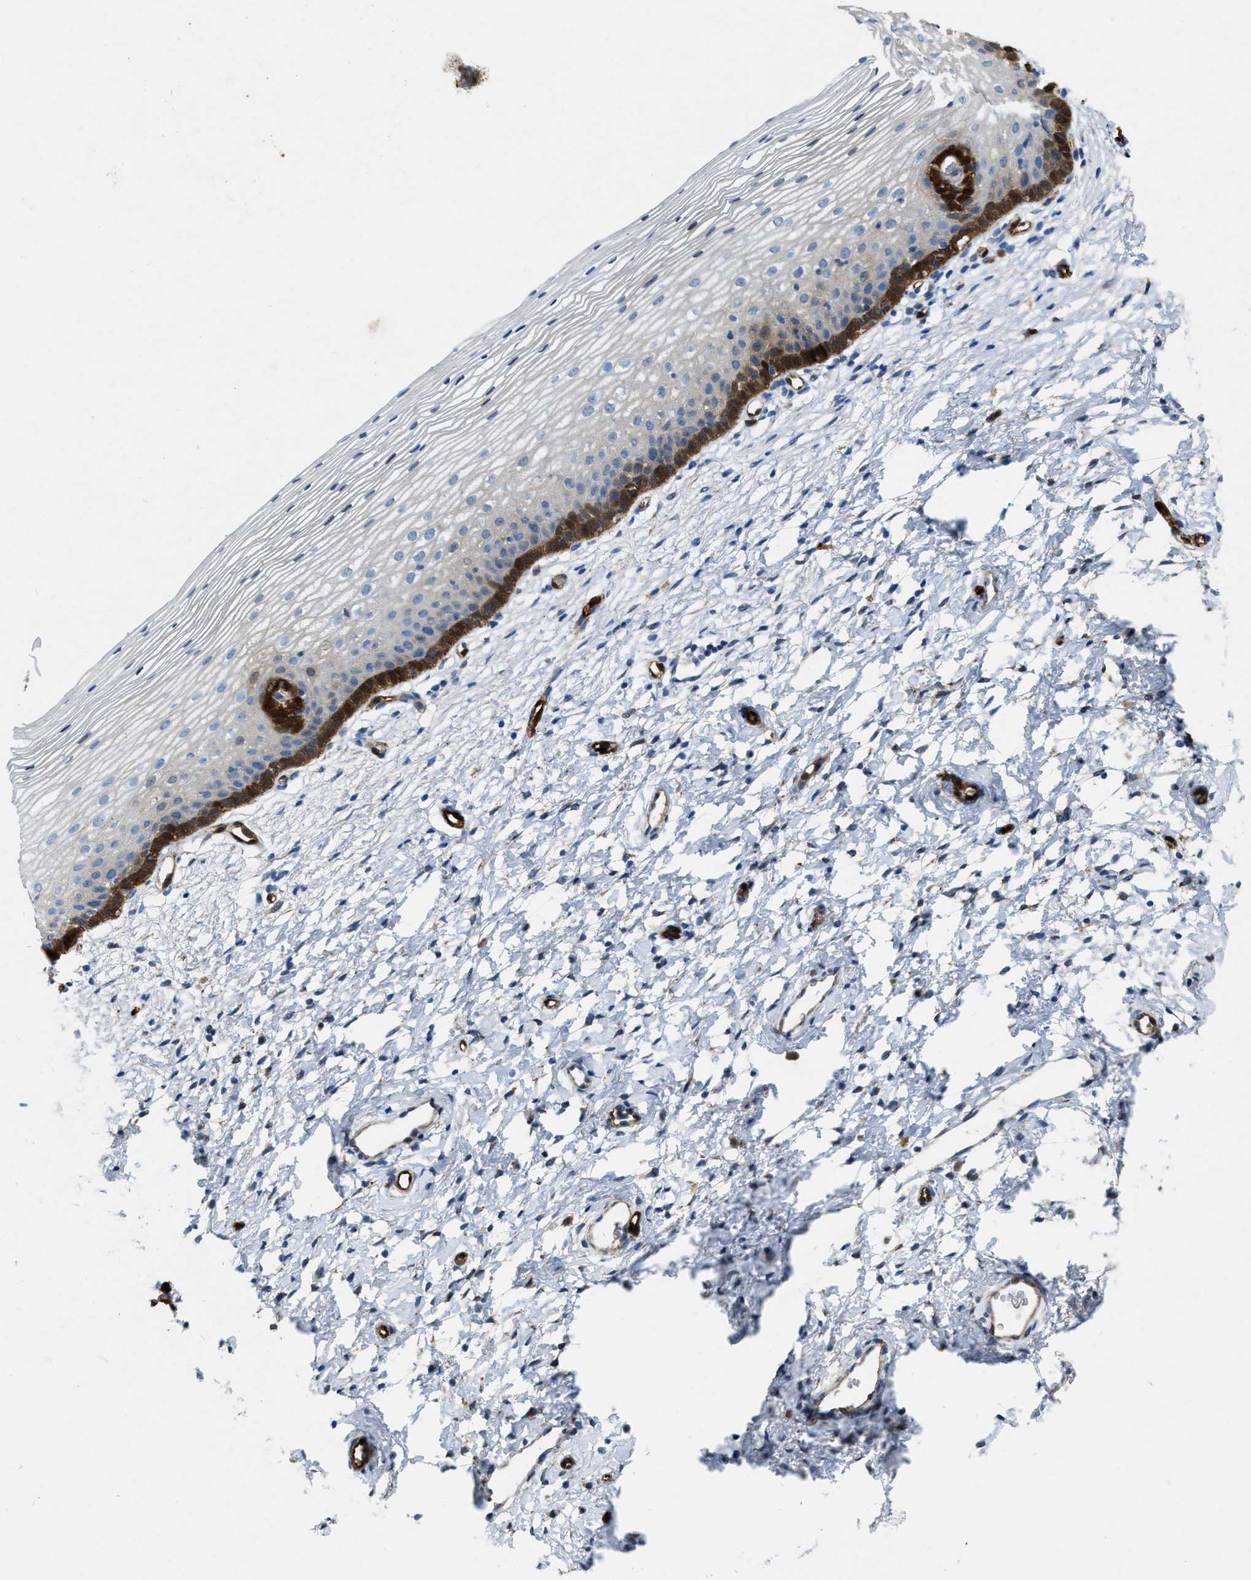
{"staining": {"intensity": "moderate", "quantity": "25%-75%", "location": "cytoplasmic/membranous"}, "tissue": "cervix", "cell_type": "Glandular cells", "image_type": "normal", "snomed": [{"axis": "morphology", "description": "Normal tissue, NOS"}, {"axis": "topography", "description": "Cervix"}], "caption": "This photomicrograph exhibits IHC staining of unremarkable human cervix, with medium moderate cytoplasmic/membranous positivity in about 25%-75% of glandular cells.", "gene": "ASS1", "patient": {"sex": "female", "age": 72}}